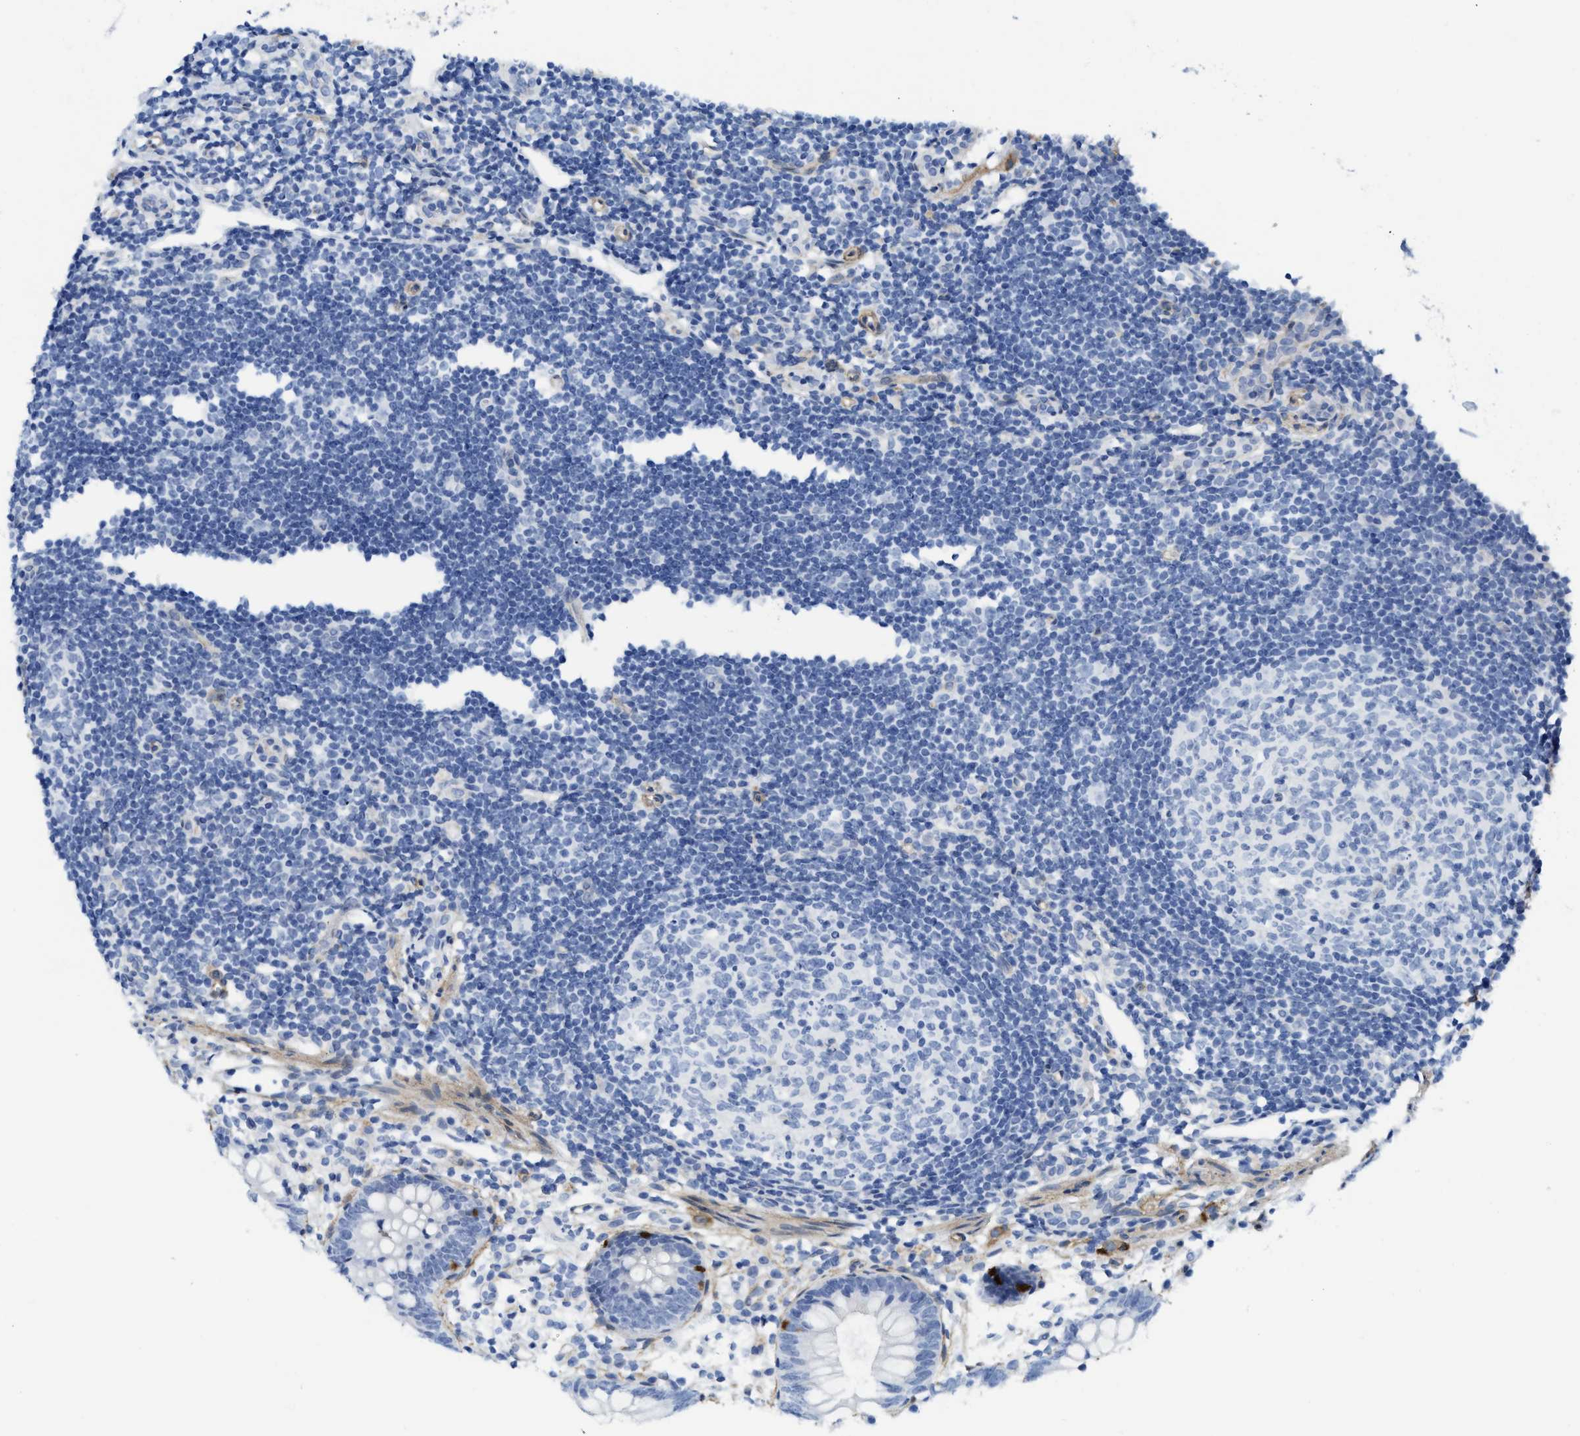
{"staining": {"intensity": "negative", "quantity": "none", "location": "none"}, "tissue": "appendix", "cell_type": "Glandular cells", "image_type": "normal", "snomed": [{"axis": "morphology", "description": "Normal tissue, NOS"}, {"axis": "topography", "description": "Appendix"}], "caption": "A high-resolution image shows immunohistochemistry staining of normal appendix, which exhibits no significant expression in glandular cells.", "gene": "TUB", "patient": {"sex": "female", "age": 20}}